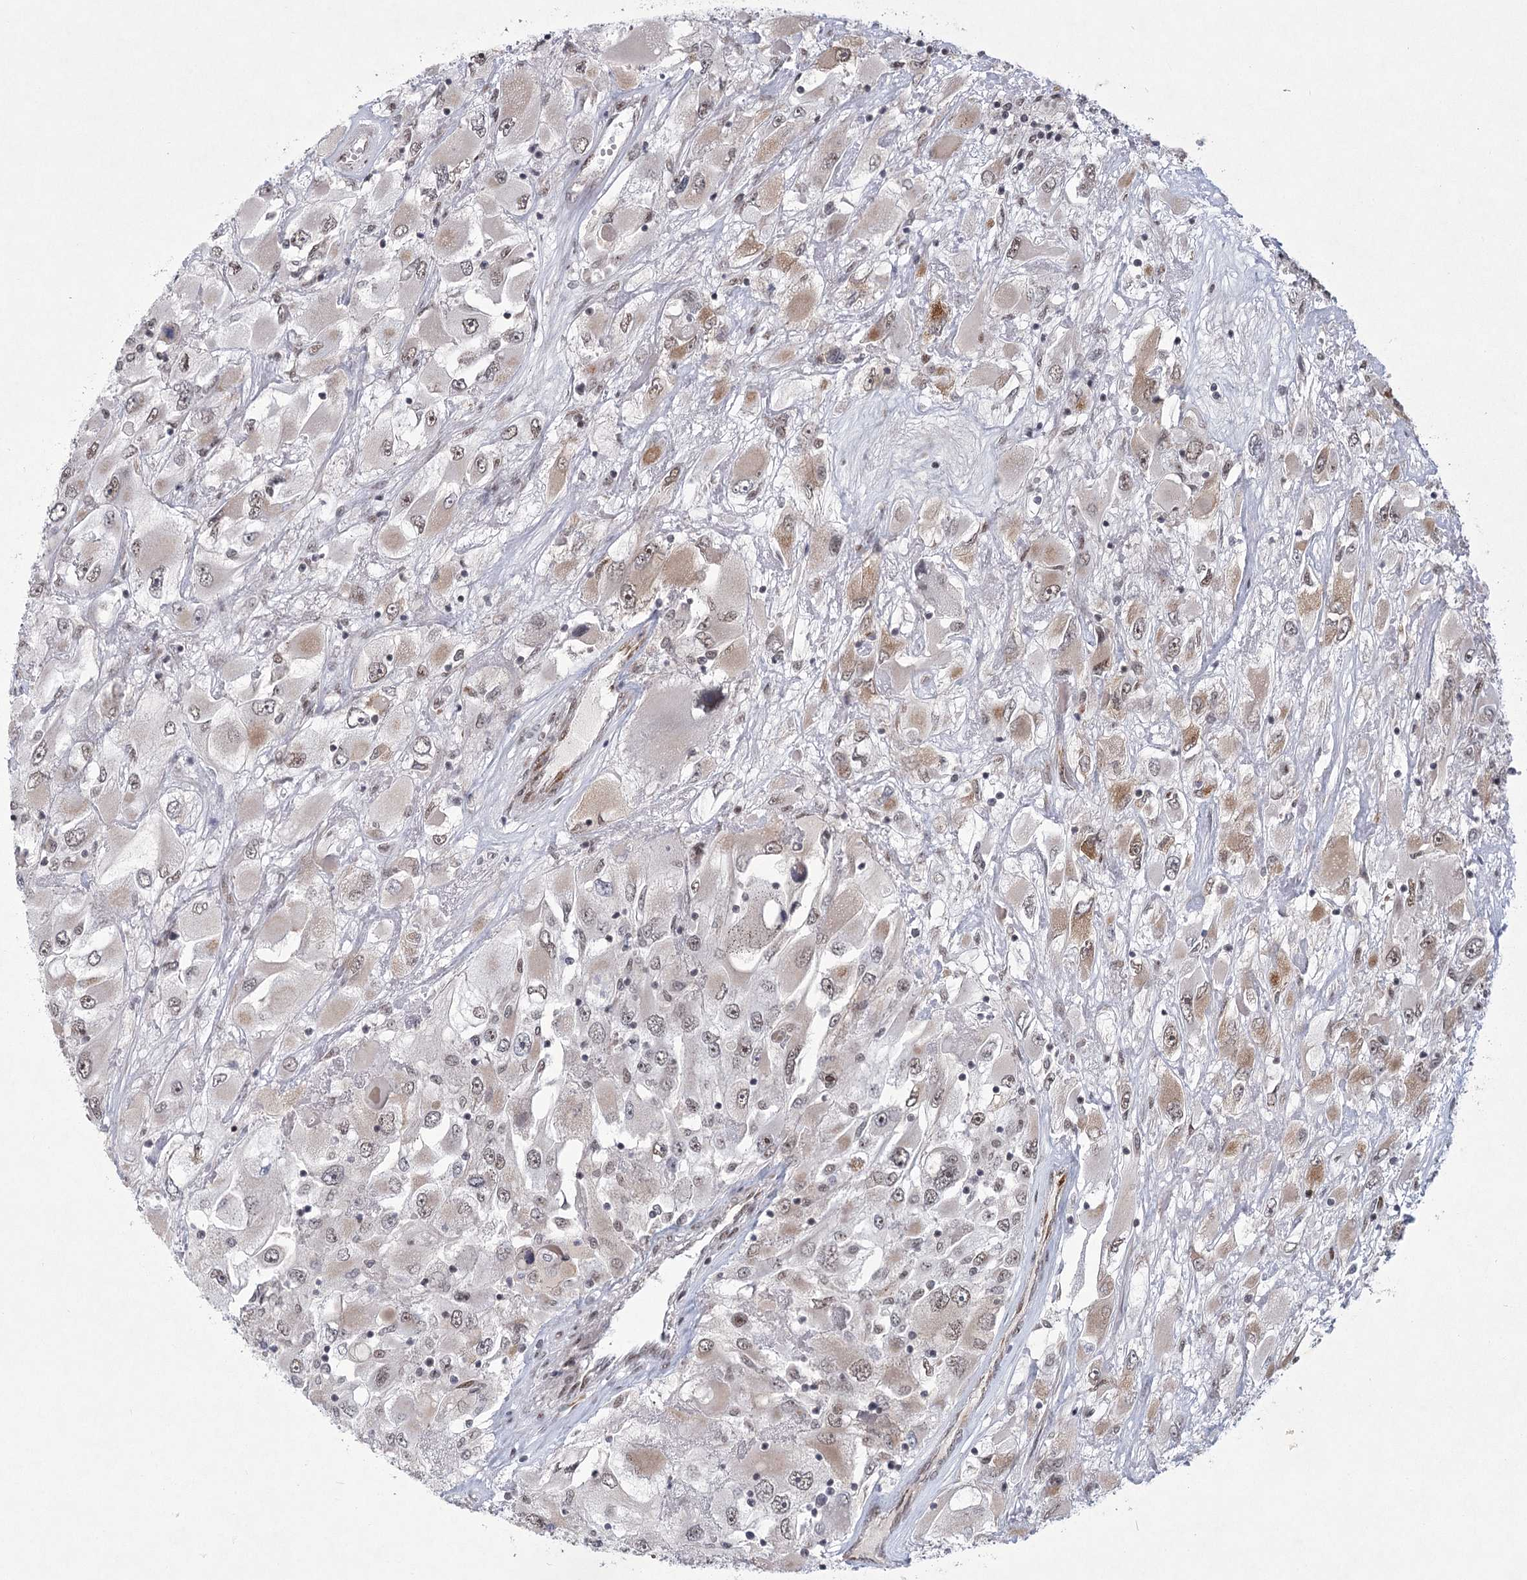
{"staining": {"intensity": "weak", "quantity": ">75%", "location": "nuclear"}, "tissue": "renal cancer", "cell_type": "Tumor cells", "image_type": "cancer", "snomed": [{"axis": "morphology", "description": "Adenocarcinoma, NOS"}, {"axis": "topography", "description": "Kidney"}], "caption": "This is a micrograph of IHC staining of renal adenocarcinoma, which shows weak positivity in the nuclear of tumor cells.", "gene": "CIB4", "patient": {"sex": "female", "age": 52}}